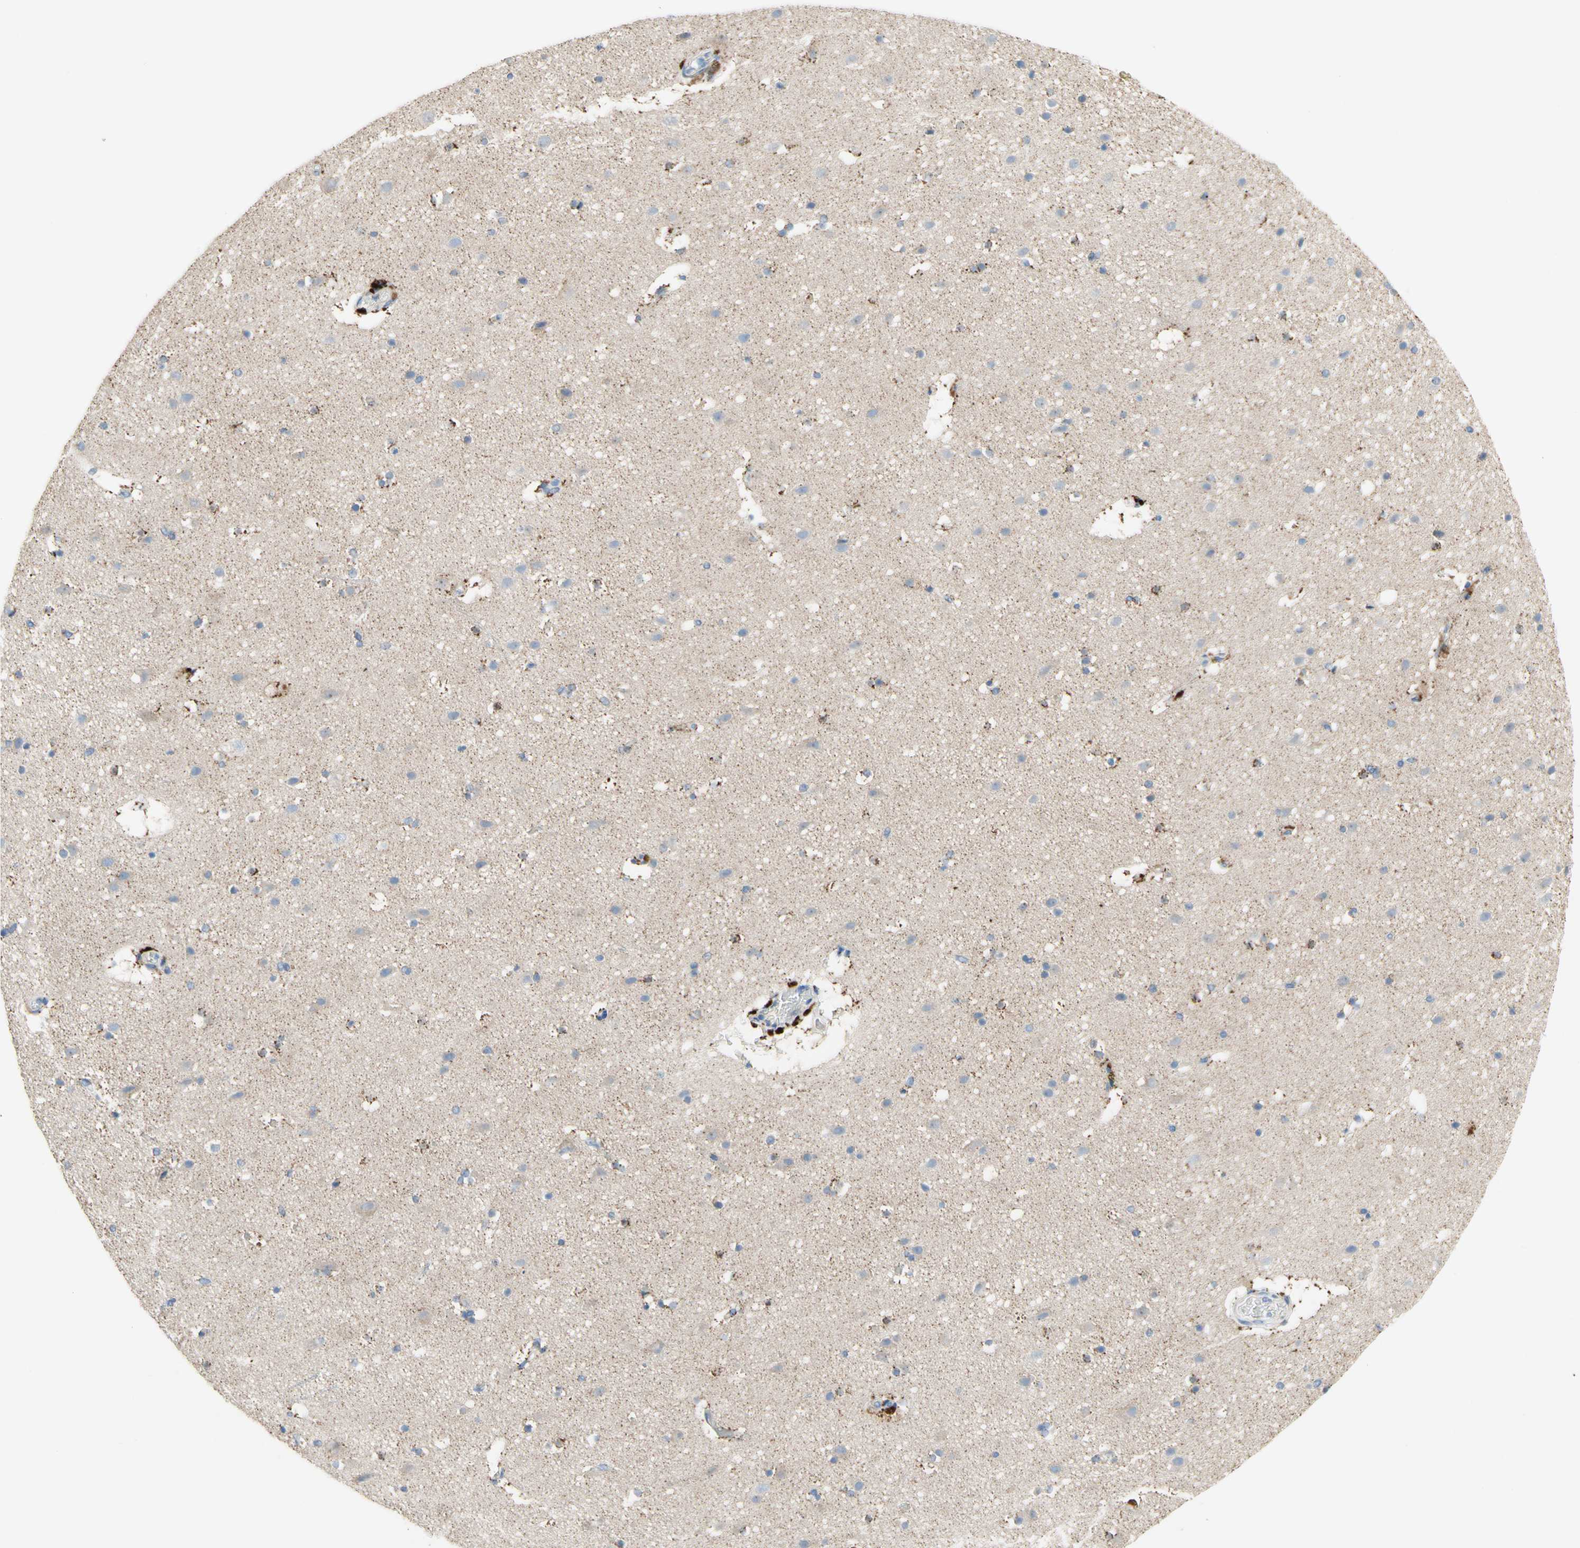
{"staining": {"intensity": "moderate", "quantity": "<25%", "location": "cytoplasmic/membranous"}, "tissue": "cerebral cortex", "cell_type": "Endothelial cells", "image_type": "normal", "snomed": [{"axis": "morphology", "description": "Normal tissue, NOS"}, {"axis": "topography", "description": "Cerebral cortex"}], "caption": "High-magnification brightfield microscopy of benign cerebral cortex stained with DAB (brown) and counterstained with hematoxylin (blue). endothelial cells exhibit moderate cytoplasmic/membranous expression is seen in approximately<25% of cells.", "gene": "URB2", "patient": {"sex": "male", "age": 45}}